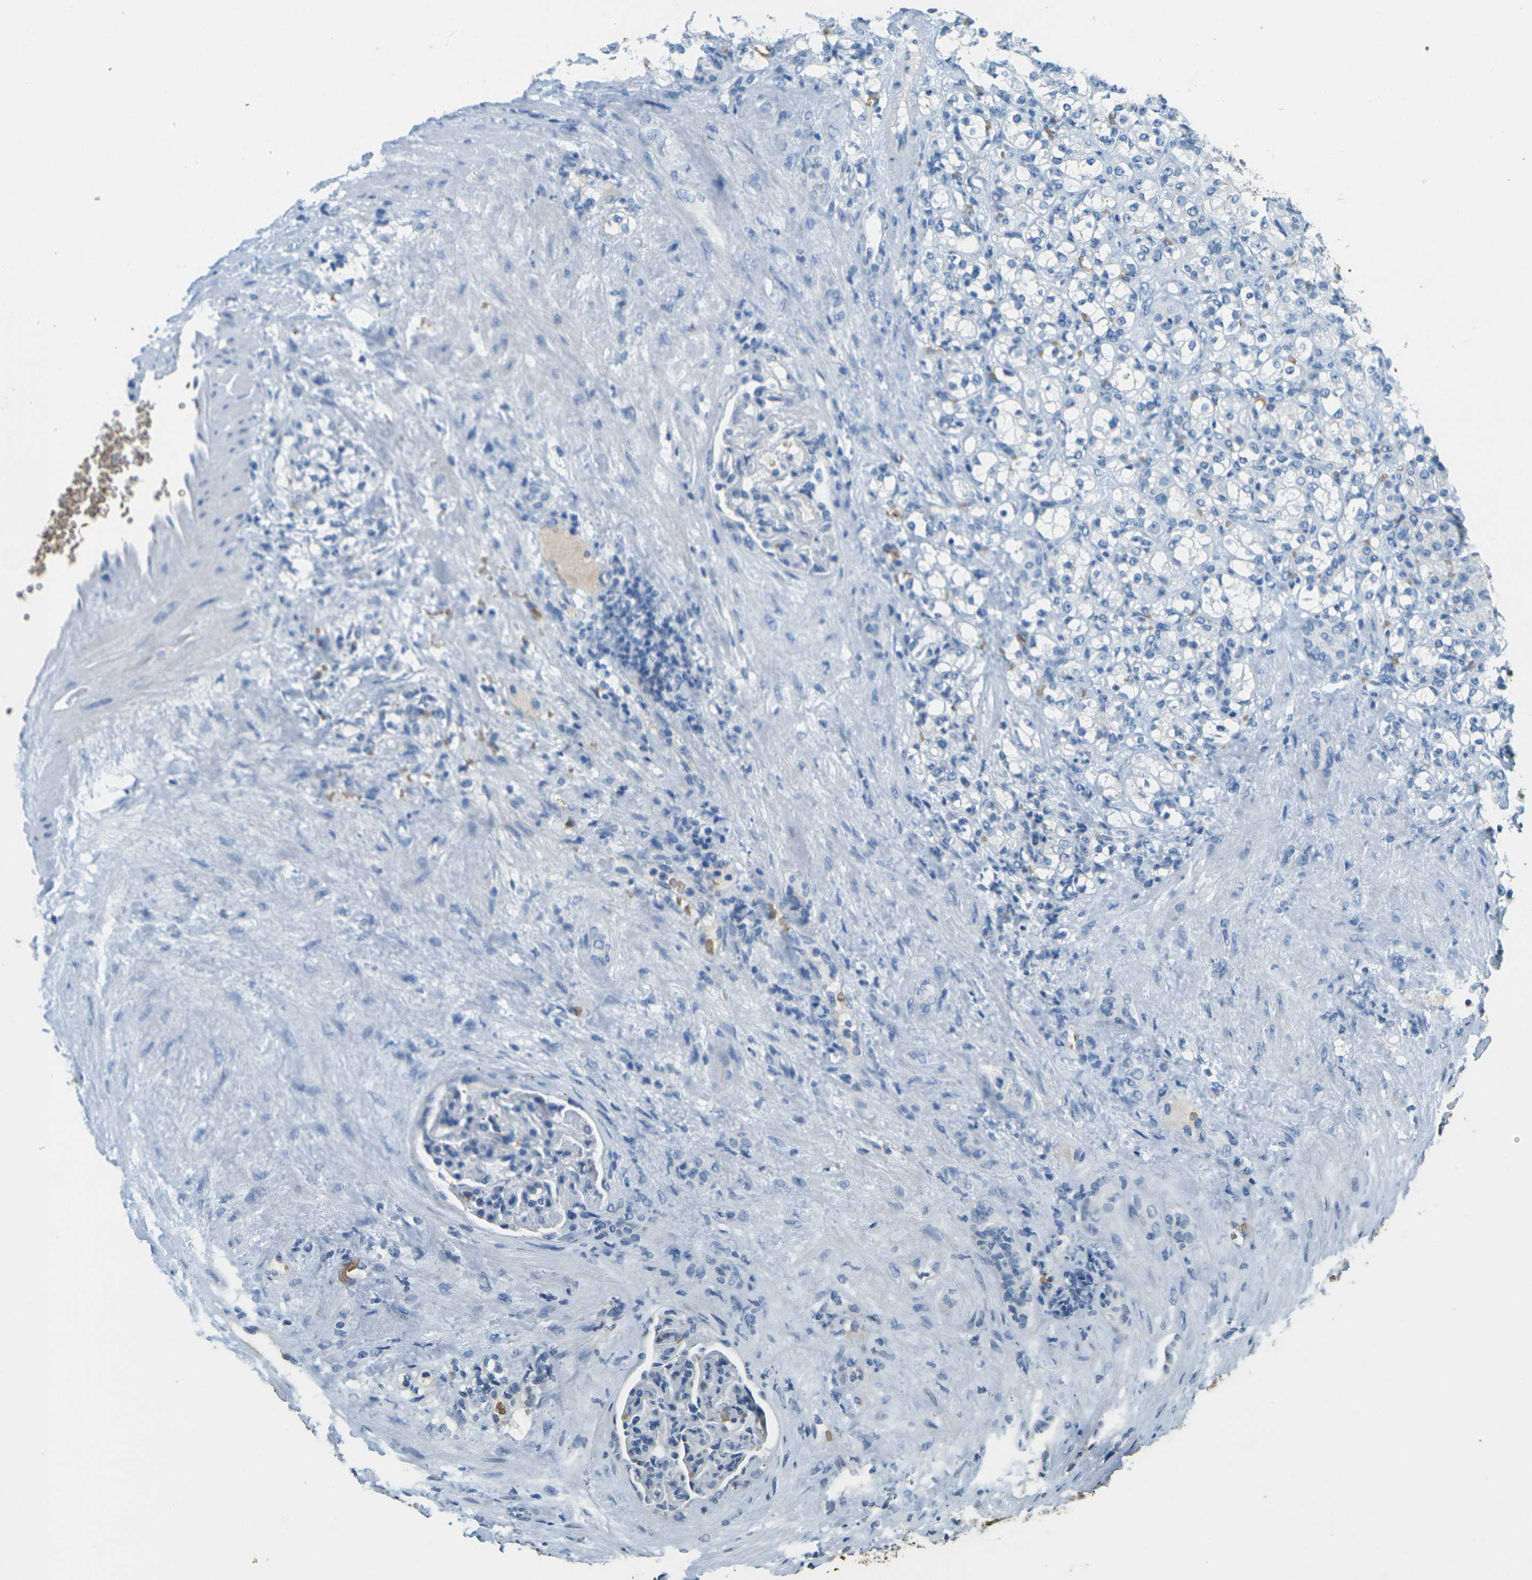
{"staining": {"intensity": "negative", "quantity": "none", "location": "none"}, "tissue": "renal cancer", "cell_type": "Tumor cells", "image_type": "cancer", "snomed": [{"axis": "morphology", "description": "Adenocarcinoma, NOS"}, {"axis": "topography", "description": "Kidney"}], "caption": "Immunohistochemistry photomicrograph of neoplastic tissue: renal cancer (adenocarcinoma) stained with DAB (3,3'-diaminobenzidine) demonstrates no significant protein positivity in tumor cells.", "gene": "HBB", "patient": {"sex": "male", "age": 61}}